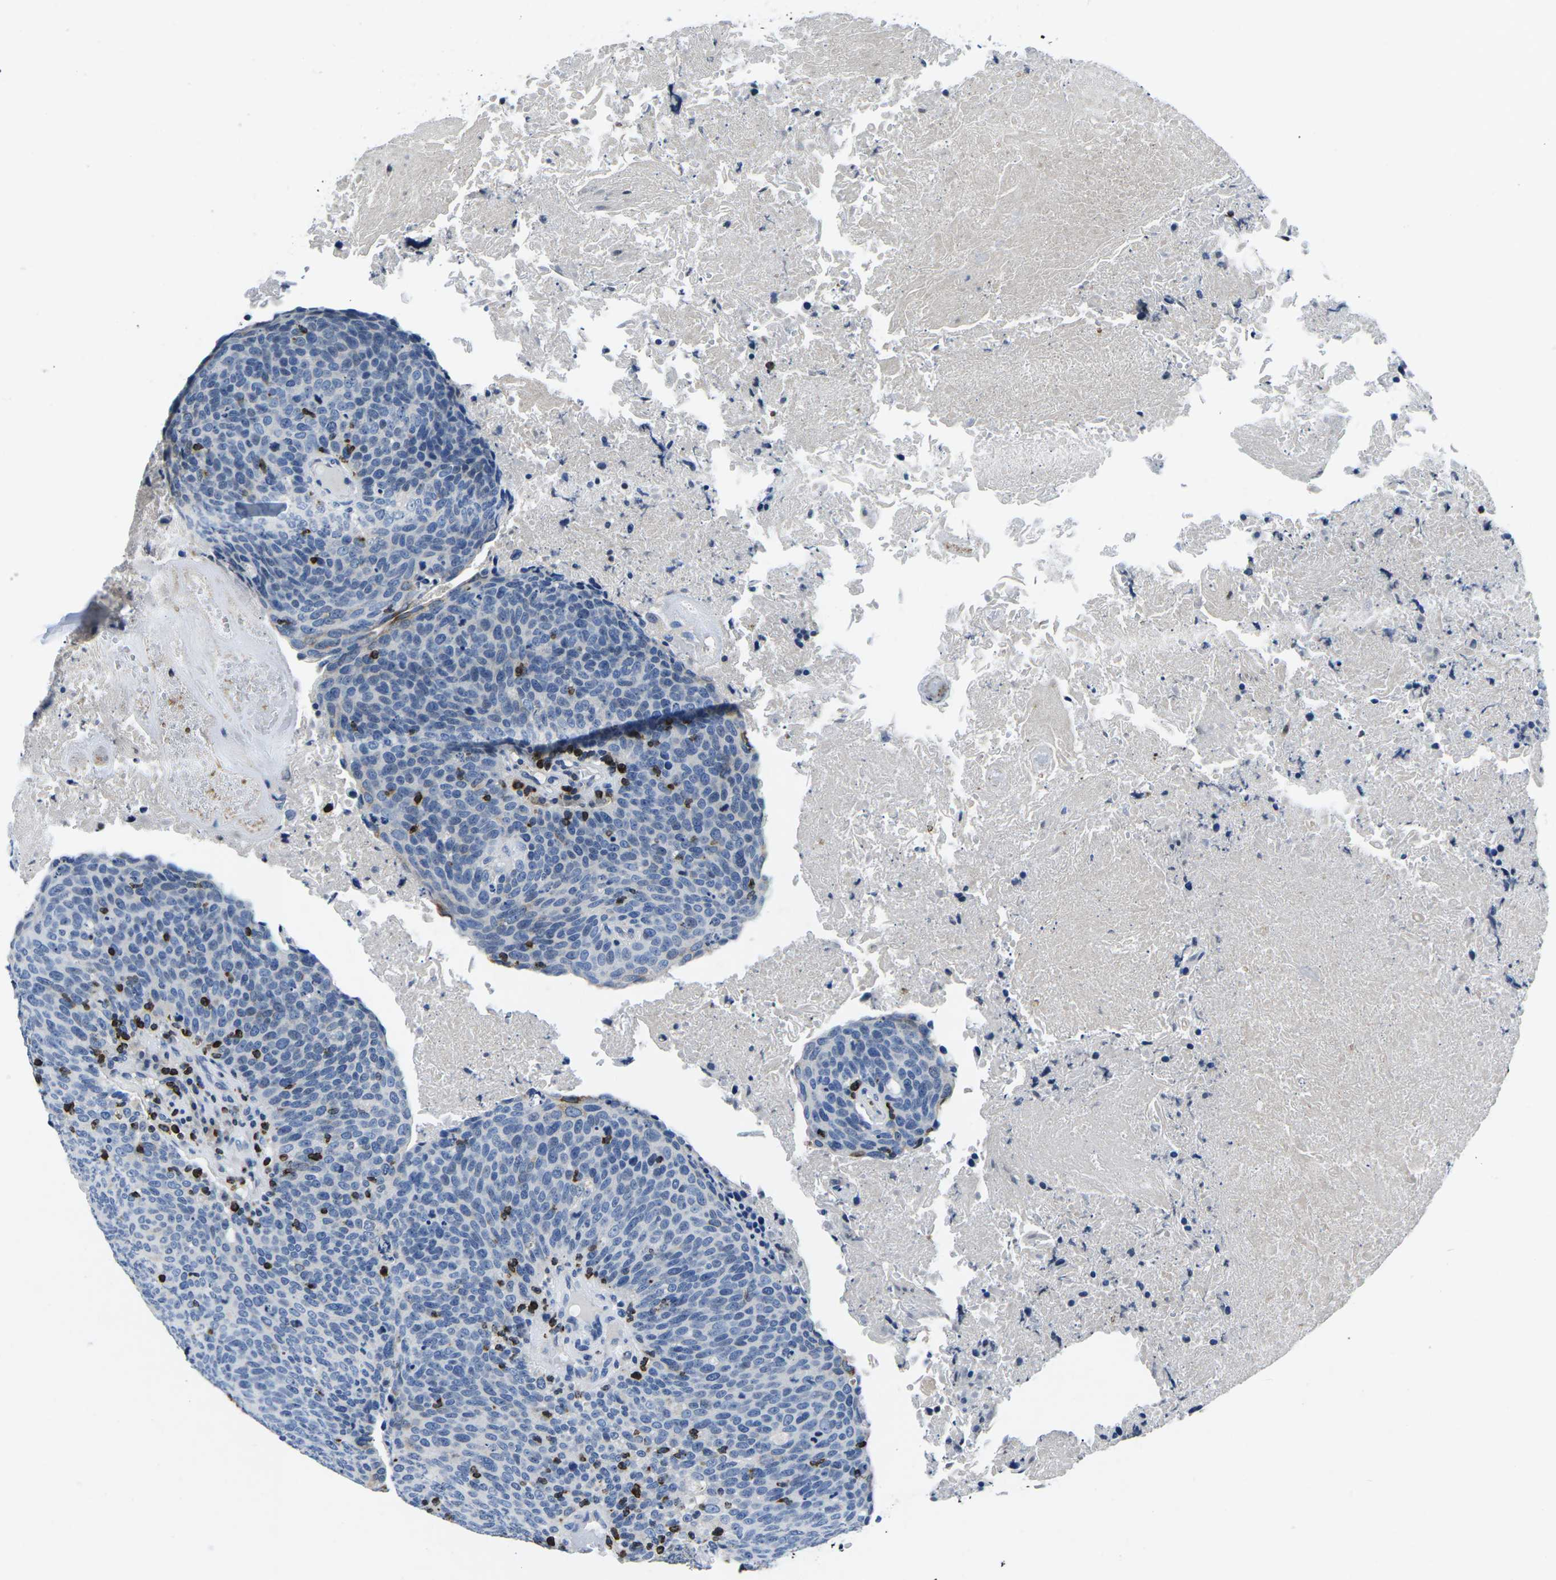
{"staining": {"intensity": "negative", "quantity": "none", "location": "none"}, "tissue": "head and neck cancer", "cell_type": "Tumor cells", "image_type": "cancer", "snomed": [{"axis": "morphology", "description": "Squamous cell carcinoma, NOS"}, {"axis": "morphology", "description": "Squamous cell carcinoma, metastatic, NOS"}, {"axis": "topography", "description": "Lymph node"}, {"axis": "topography", "description": "Head-Neck"}], "caption": "Tumor cells are negative for protein expression in human squamous cell carcinoma (head and neck).", "gene": "CTSW", "patient": {"sex": "male", "age": 62}}